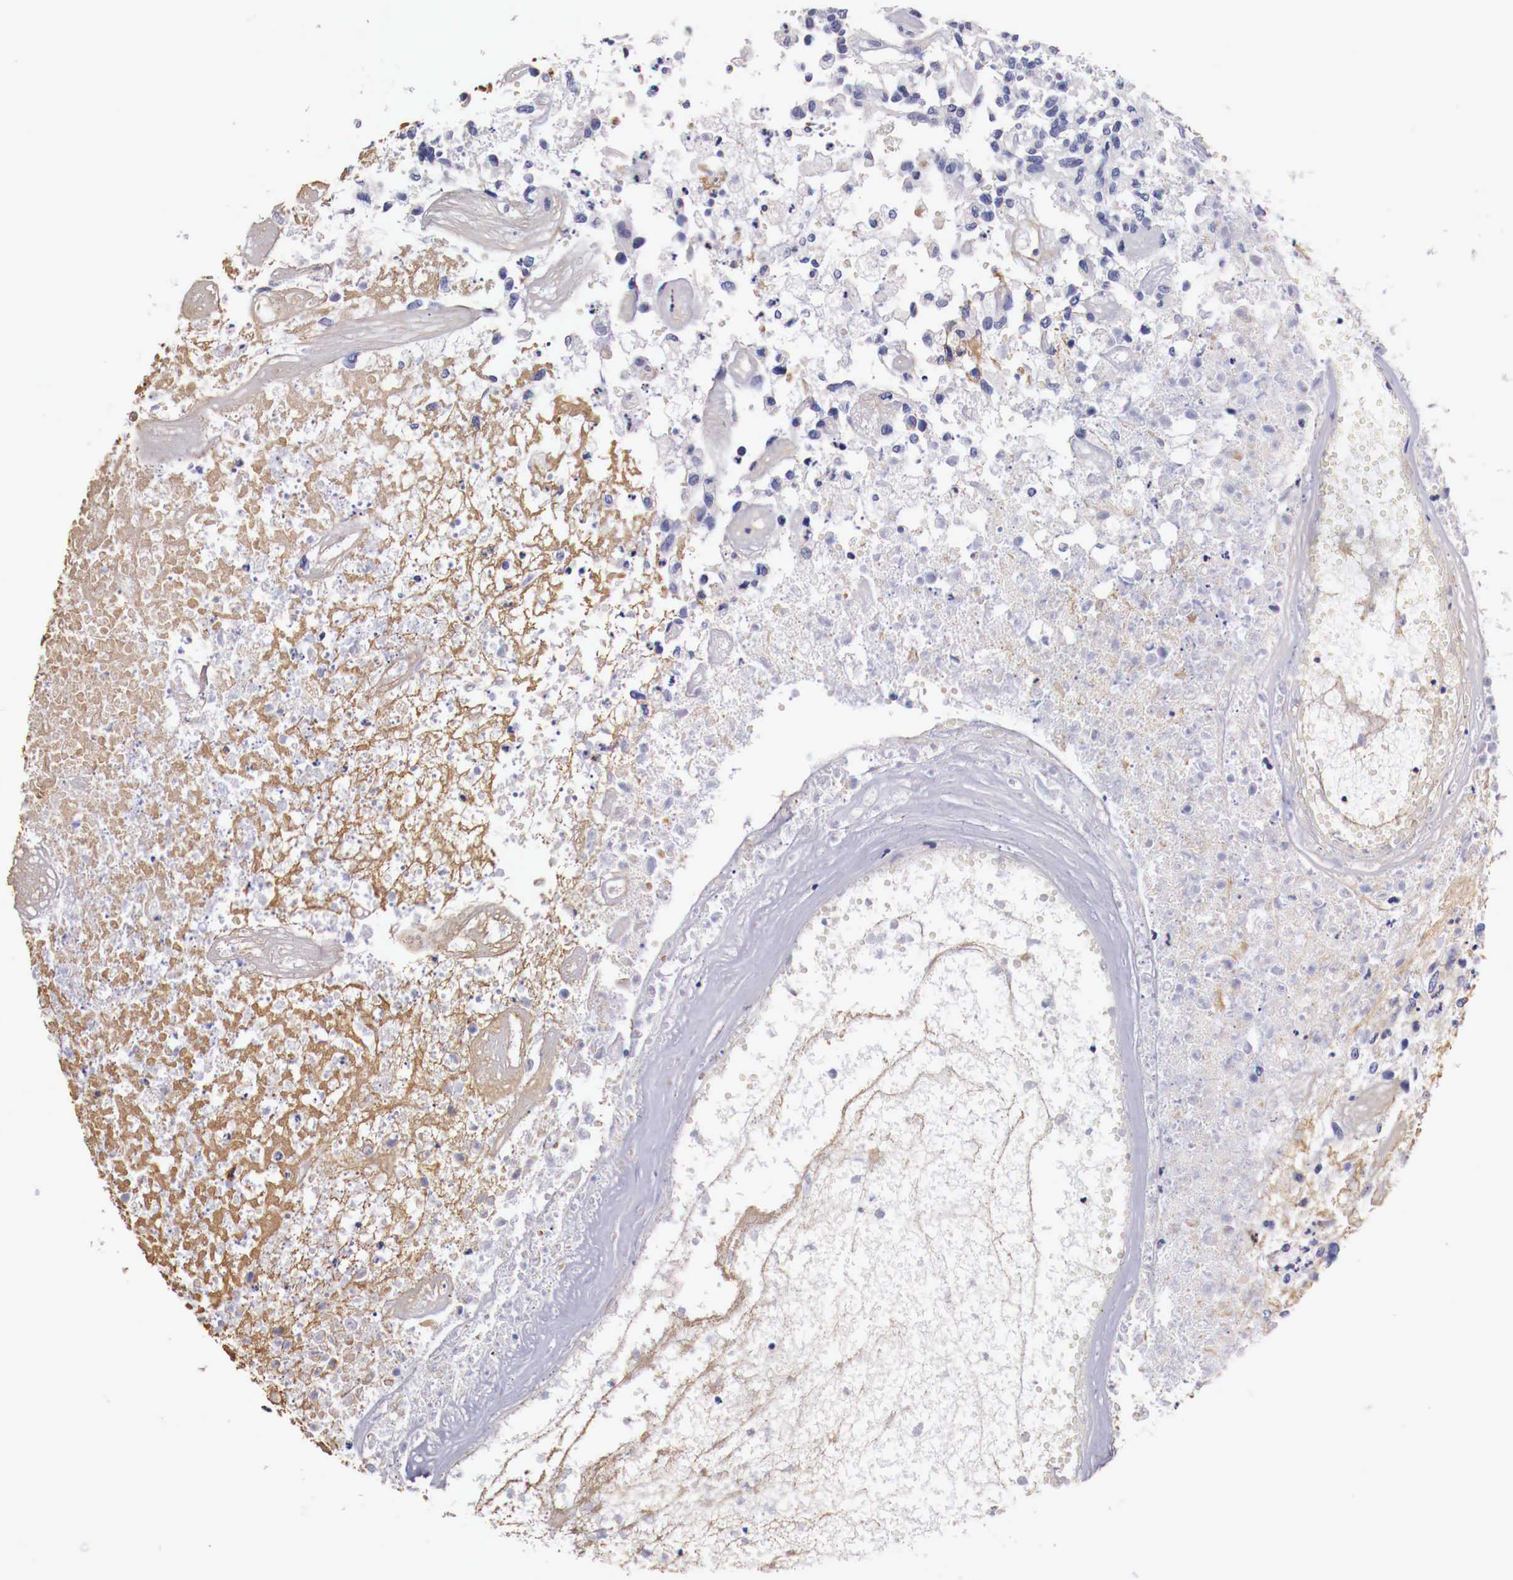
{"staining": {"intensity": "negative", "quantity": "none", "location": "none"}, "tissue": "glioma", "cell_type": "Tumor cells", "image_type": "cancer", "snomed": [{"axis": "morphology", "description": "Glioma, malignant, High grade"}, {"axis": "topography", "description": "Brain"}], "caption": "Tumor cells show no significant protein staining in glioma.", "gene": "PITPNA", "patient": {"sex": "male", "age": 77}}